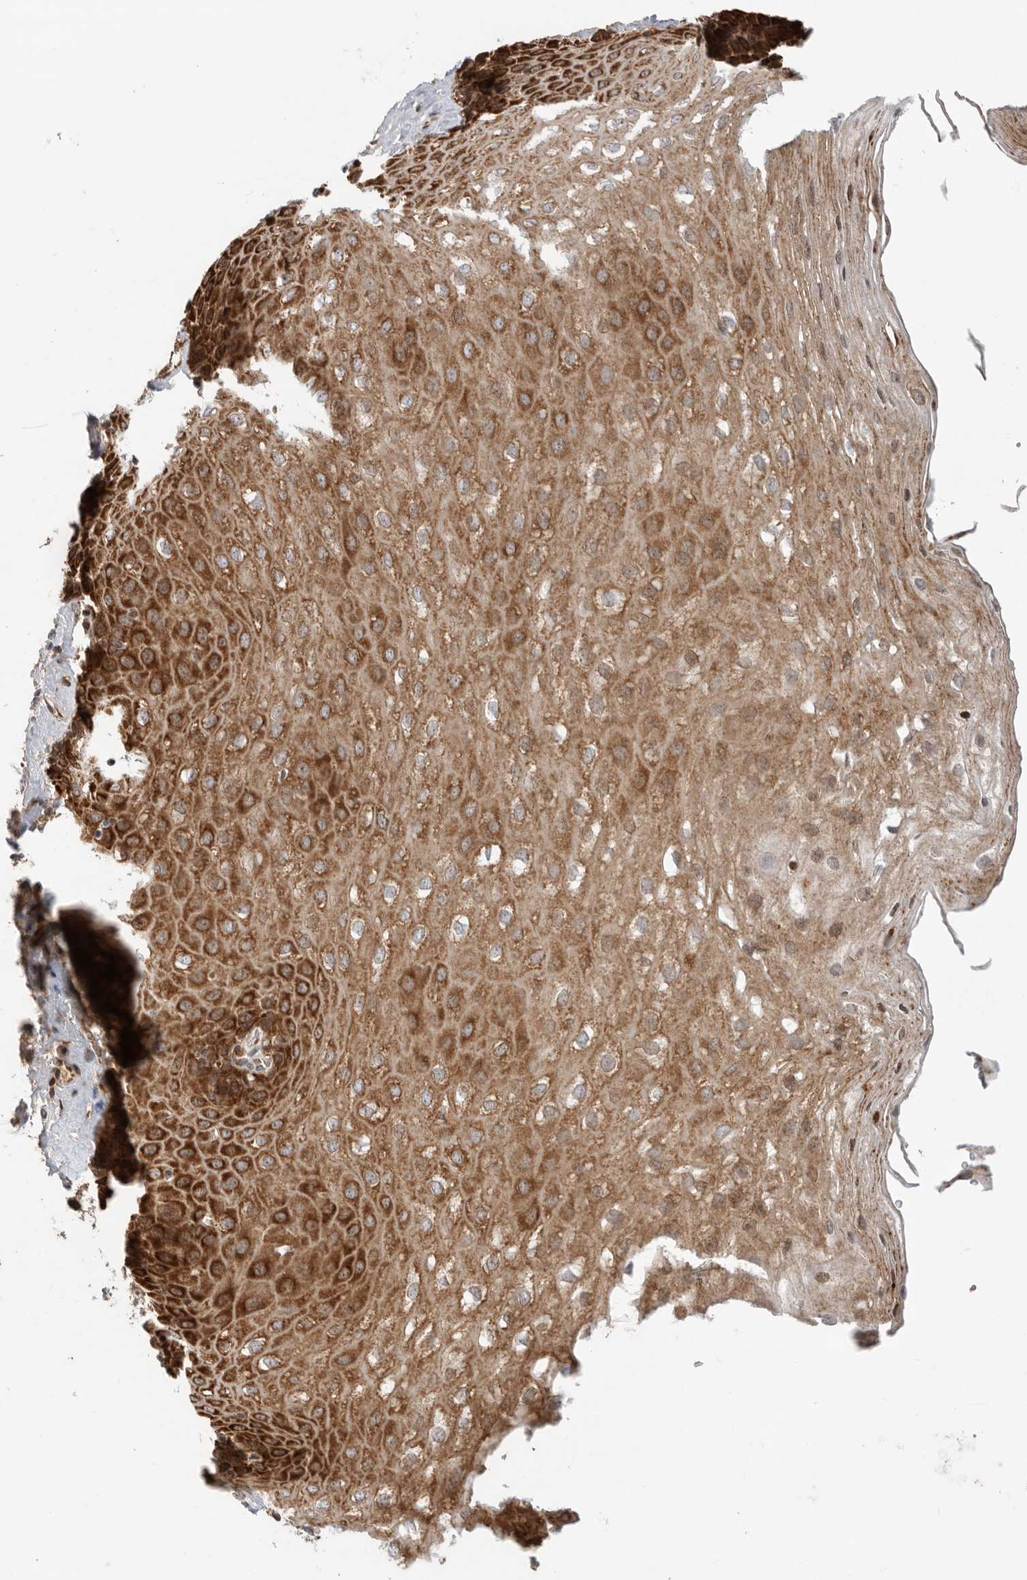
{"staining": {"intensity": "strong", "quantity": ">75%", "location": "cytoplasmic/membranous"}, "tissue": "esophagus", "cell_type": "Squamous epithelial cells", "image_type": "normal", "snomed": [{"axis": "morphology", "description": "Normal tissue, NOS"}, {"axis": "topography", "description": "Esophagus"}], "caption": "Unremarkable esophagus was stained to show a protein in brown. There is high levels of strong cytoplasmic/membranous positivity in approximately >75% of squamous epithelial cells. Nuclei are stained in blue.", "gene": "FZD3", "patient": {"sex": "female", "age": 66}}